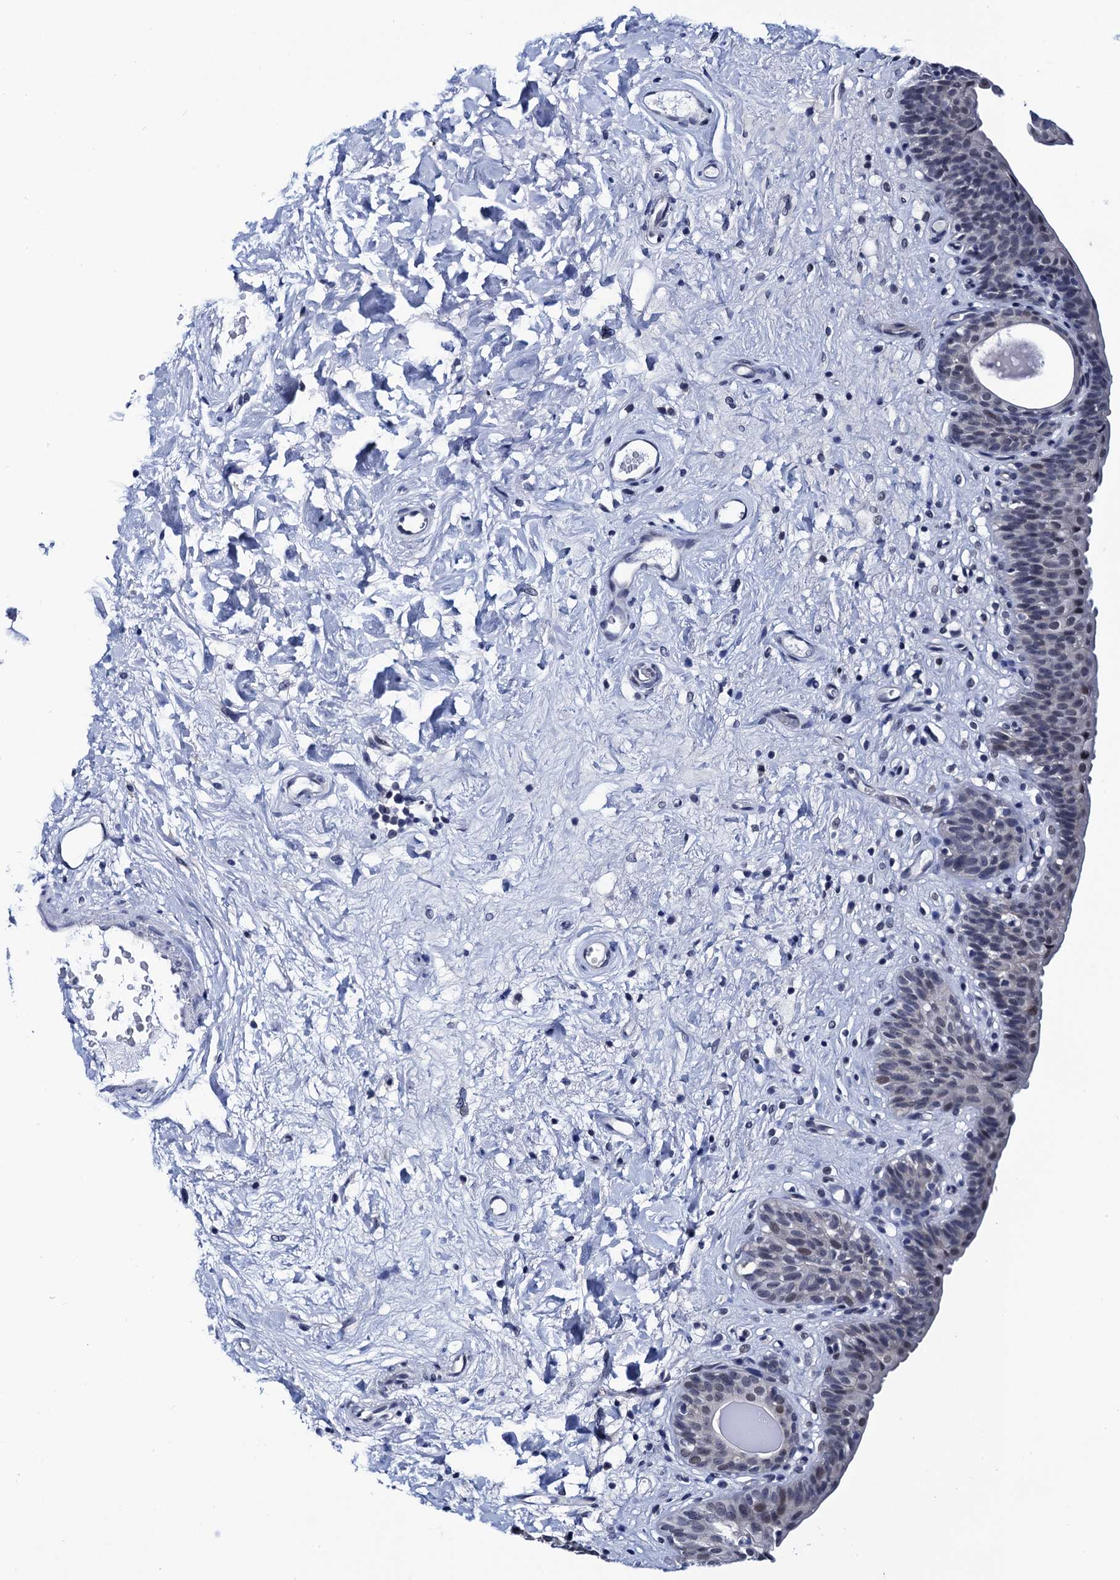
{"staining": {"intensity": "weak", "quantity": "25%-75%", "location": "nuclear"}, "tissue": "urinary bladder", "cell_type": "Urothelial cells", "image_type": "normal", "snomed": [{"axis": "morphology", "description": "Normal tissue, NOS"}, {"axis": "topography", "description": "Urinary bladder"}], "caption": "The histopathology image demonstrates a brown stain indicating the presence of a protein in the nuclear of urothelial cells in urinary bladder. (DAB = brown stain, brightfield microscopy at high magnification).", "gene": "C16orf87", "patient": {"sex": "male", "age": 83}}